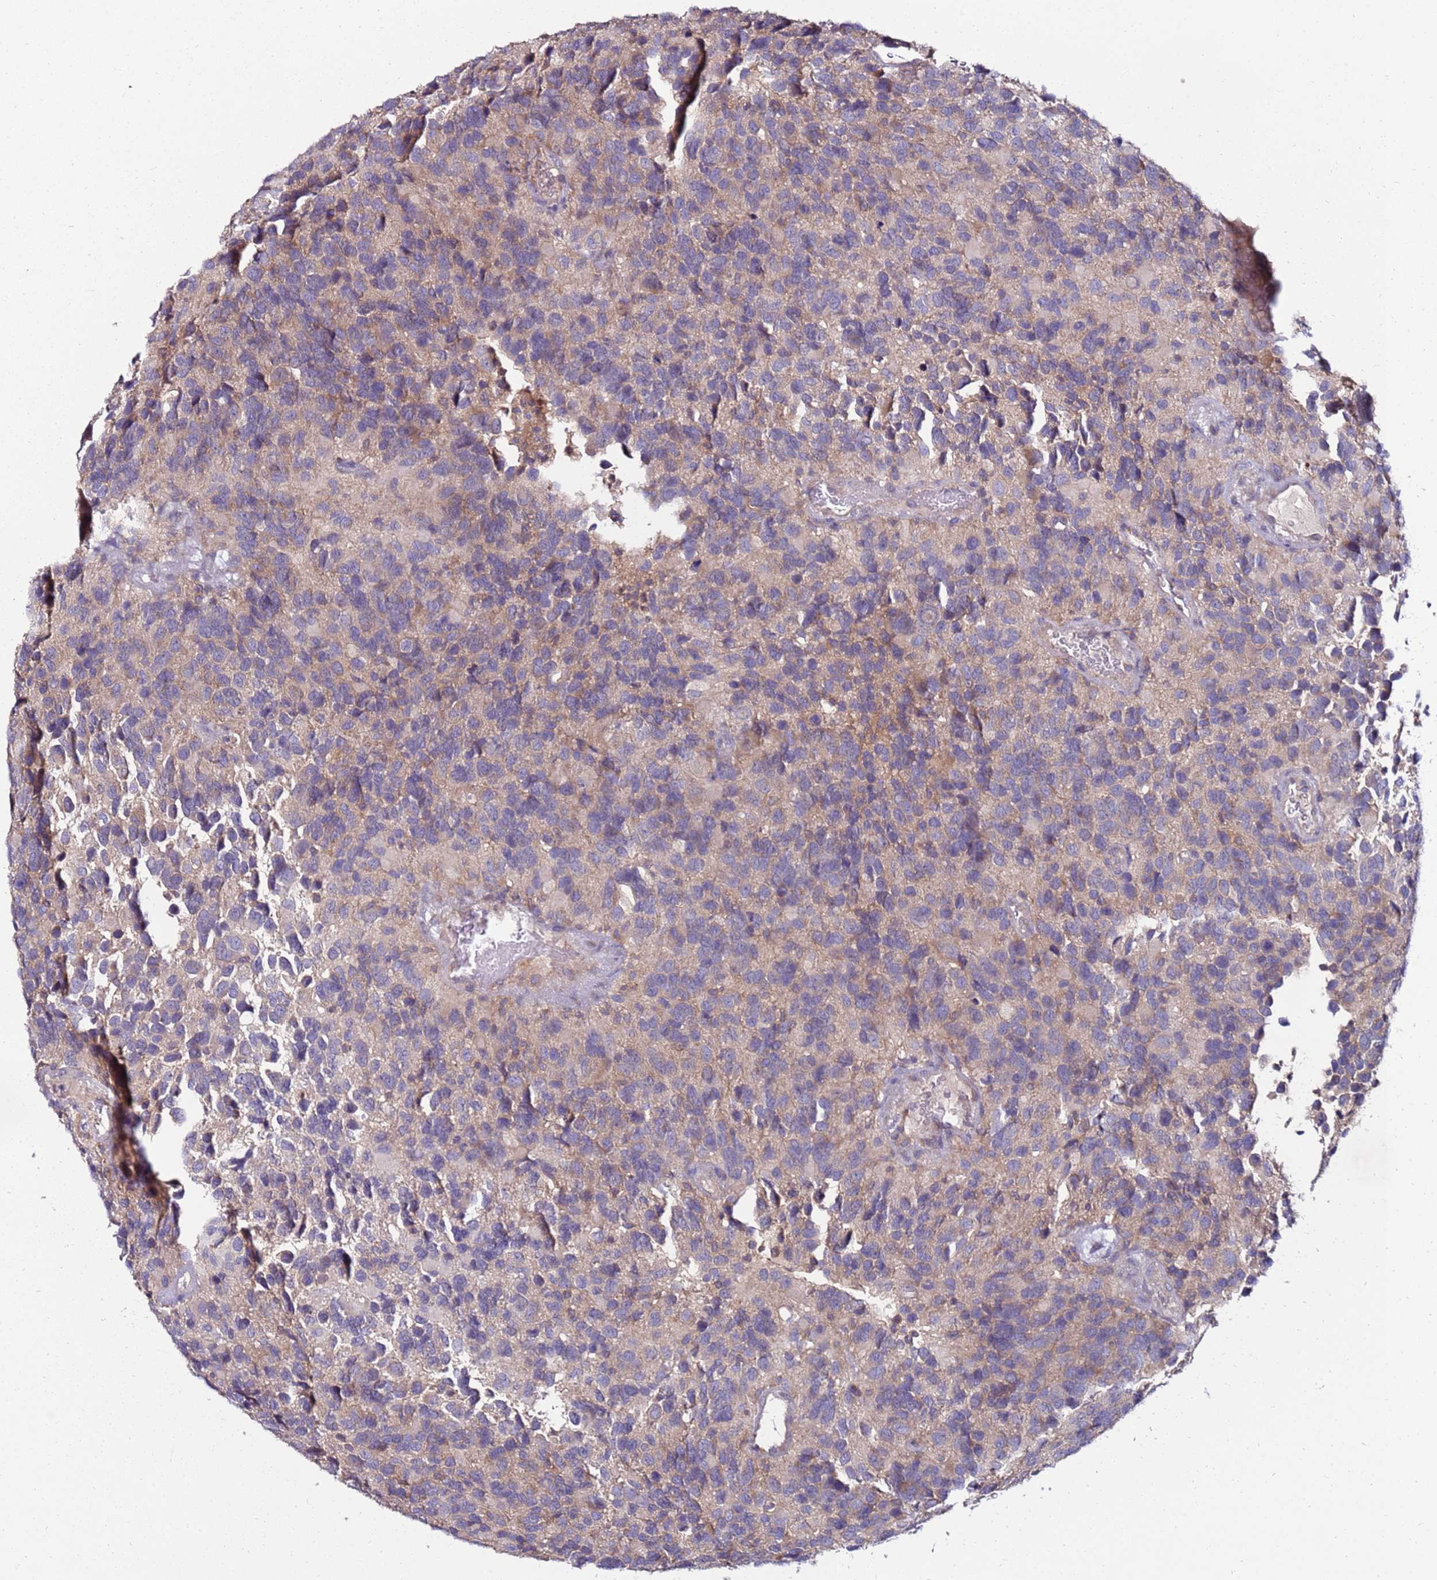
{"staining": {"intensity": "weak", "quantity": "25%-75%", "location": "cytoplasmic/membranous"}, "tissue": "glioma", "cell_type": "Tumor cells", "image_type": "cancer", "snomed": [{"axis": "morphology", "description": "Glioma, malignant, High grade"}, {"axis": "topography", "description": "Brain"}], "caption": "The micrograph exhibits a brown stain indicating the presence of a protein in the cytoplasmic/membranous of tumor cells in malignant glioma (high-grade). (DAB (3,3'-diaminobenzidine) IHC with brightfield microscopy, high magnification).", "gene": "GPN3", "patient": {"sex": "male", "age": 77}}